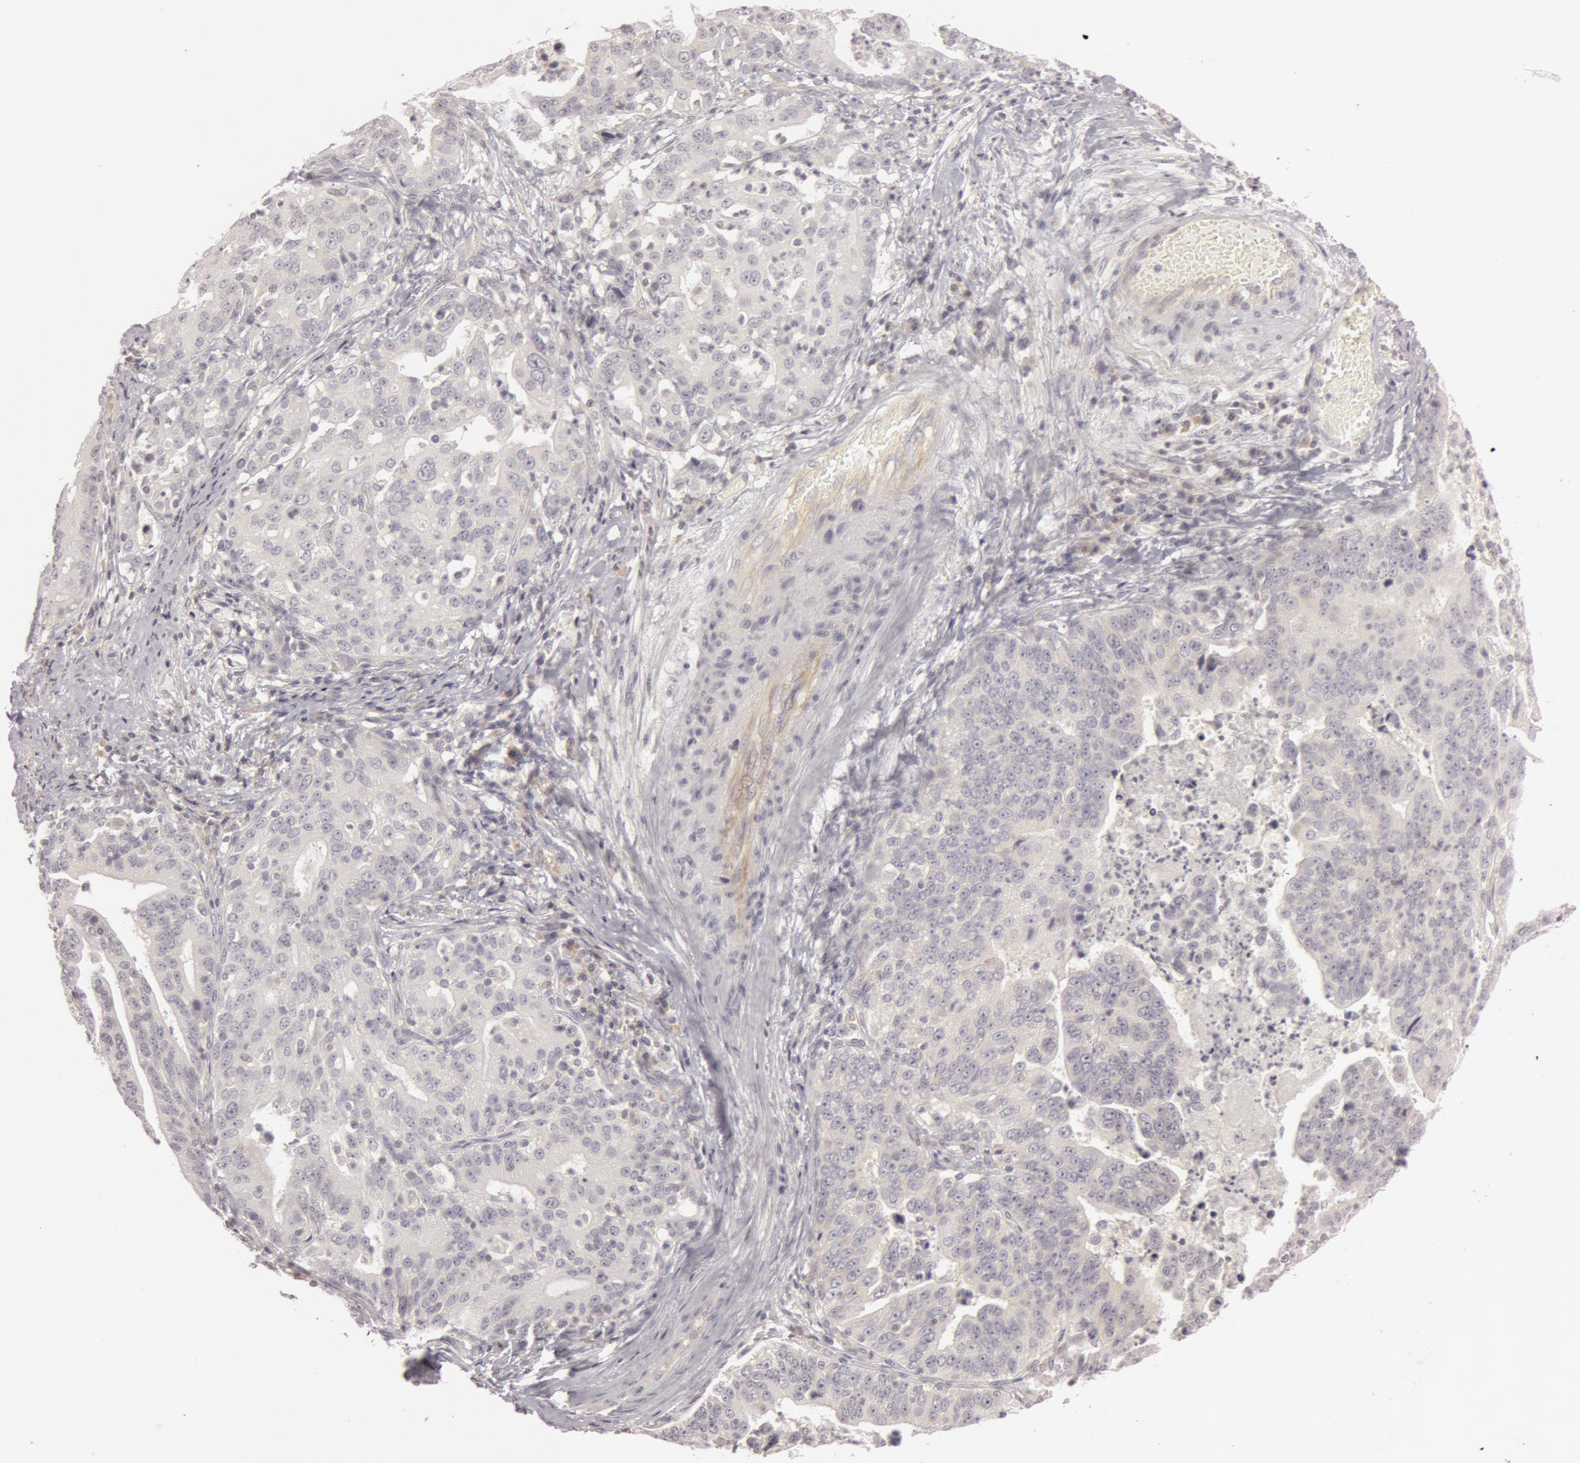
{"staining": {"intensity": "weak", "quantity": "<25%", "location": "cytoplasmic/membranous"}, "tissue": "stomach cancer", "cell_type": "Tumor cells", "image_type": "cancer", "snomed": [{"axis": "morphology", "description": "Adenocarcinoma, NOS"}, {"axis": "topography", "description": "Stomach, upper"}], "caption": "Tumor cells show no significant staining in stomach cancer.", "gene": "RALGAPA1", "patient": {"sex": "female", "age": 50}}